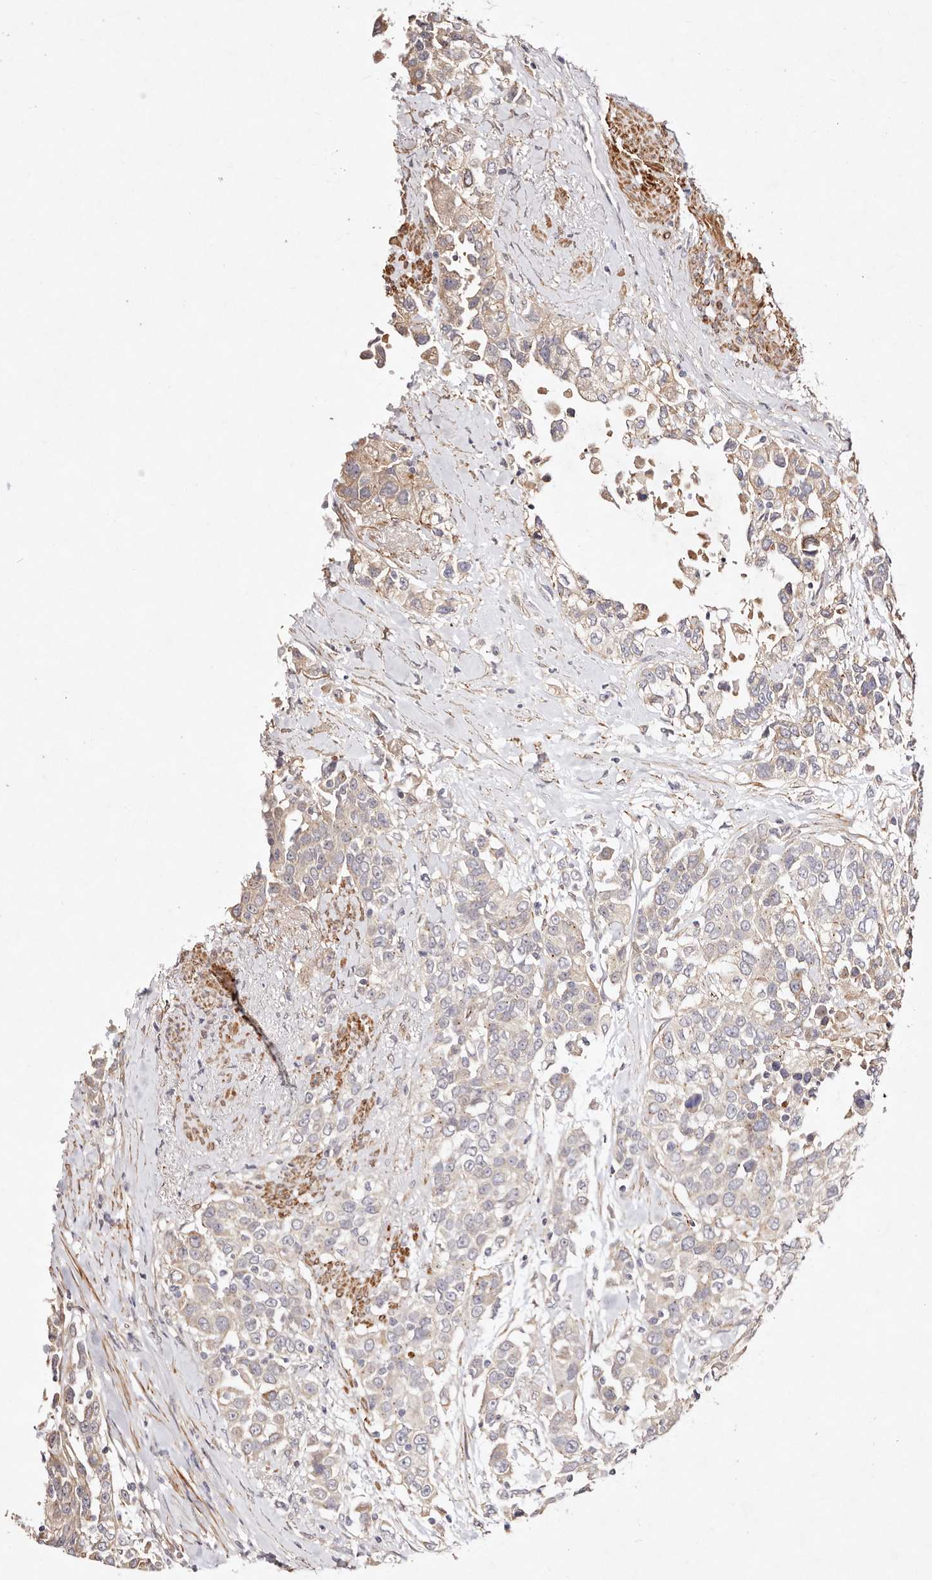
{"staining": {"intensity": "weak", "quantity": "<25%", "location": "cytoplasmic/membranous"}, "tissue": "urothelial cancer", "cell_type": "Tumor cells", "image_type": "cancer", "snomed": [{"axis": "morphology", "description": "Urothelial carcinoma, High grade"}, {"axis": "topography", "description": "Urinary bladder"}], "caption": "Micrograph shows no significant protein positivity in tumor cells of urothelial cancer. (IHC, brightfield microscopy, high magnification).", "gene": "MTMR11", "patient": {"sex": "female", "age": 80}}